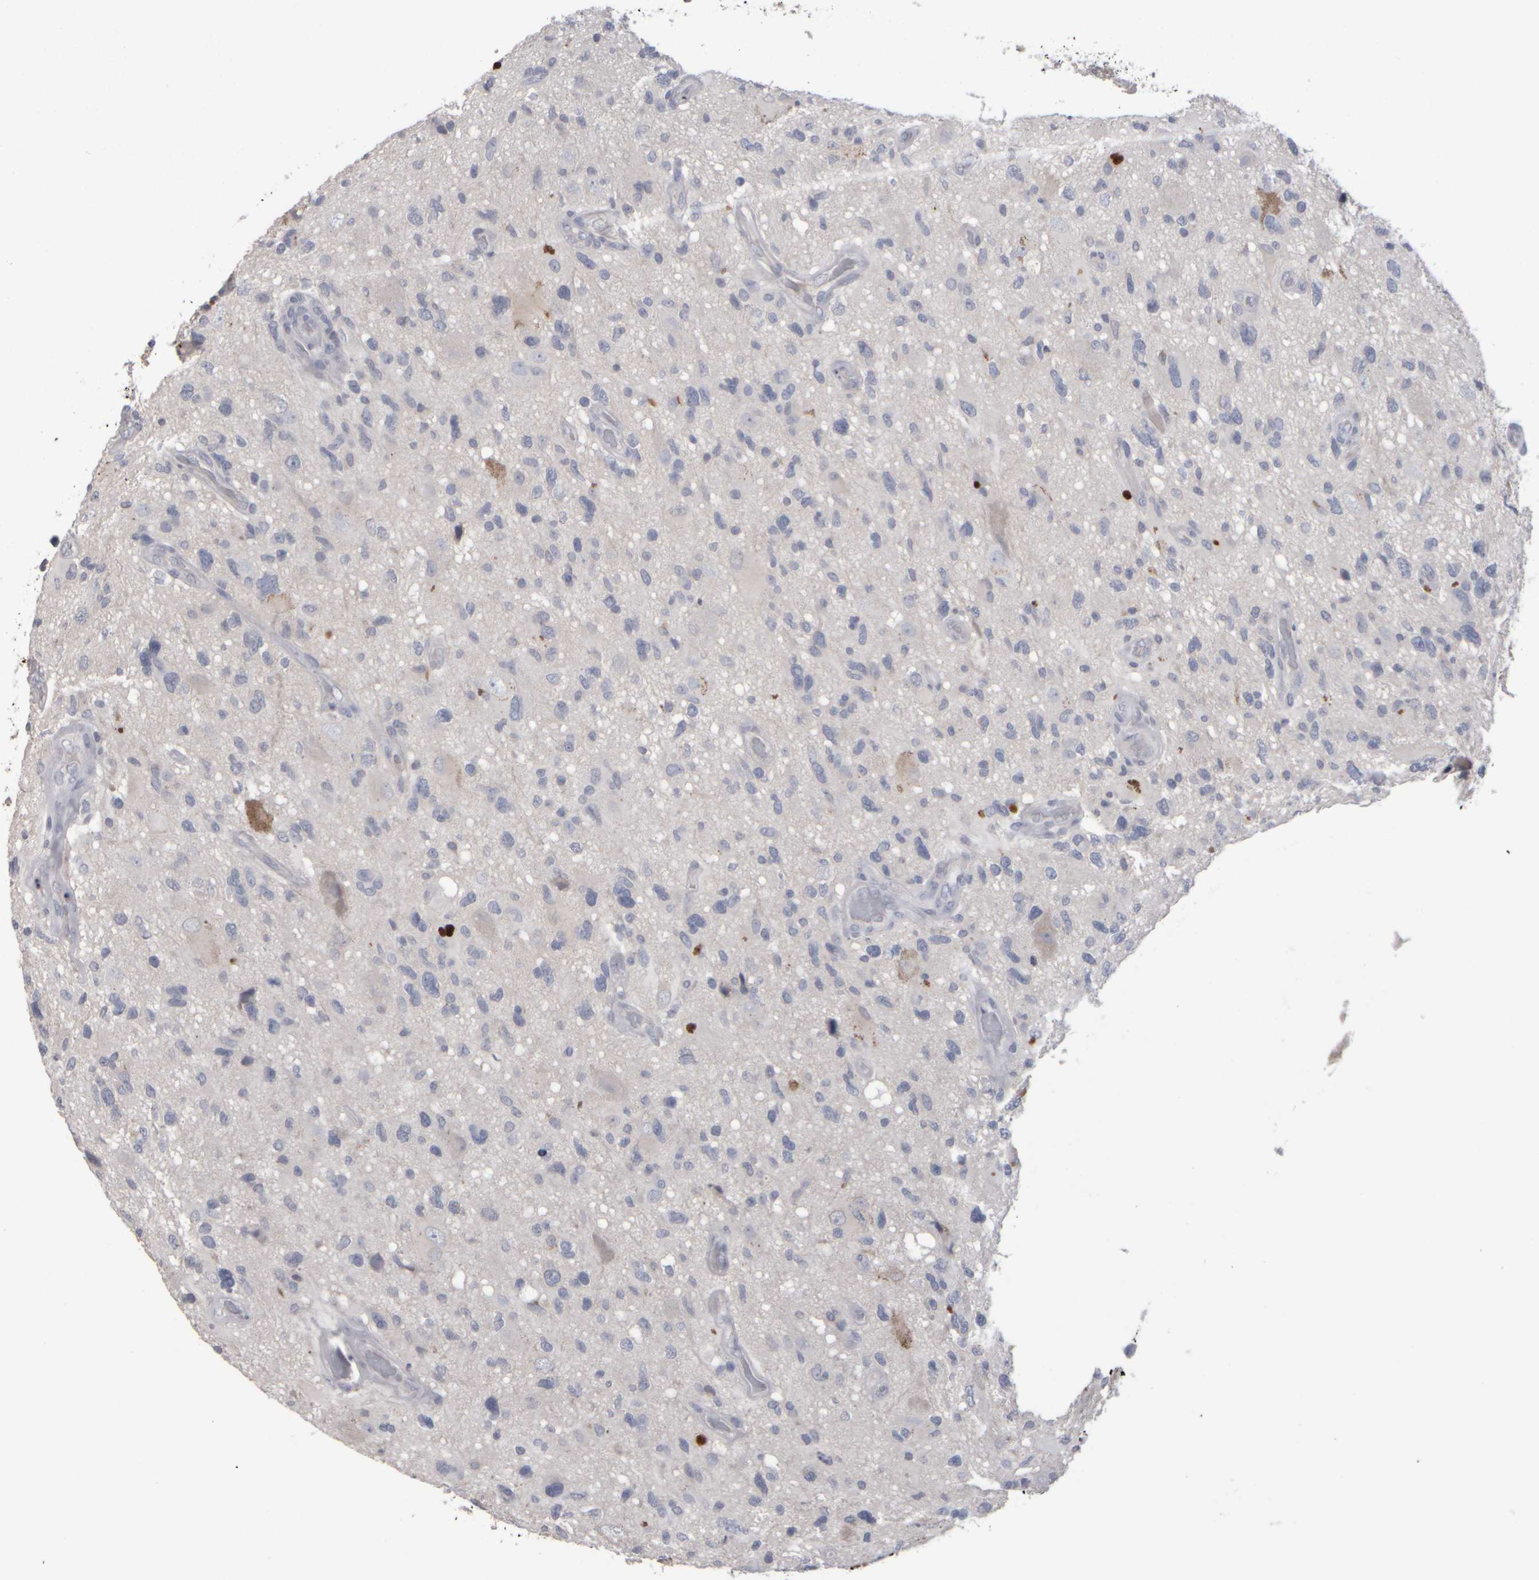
{"staining": {"intensity": "negative", "quantity": "none", "location": "none"}, "tissue": "glioma", "cell_type": "Tumor cells", "image_type": "cancer", "snomed": [{"axis": "morphology", "description": "Glioma, malignant, High grade"}, {"axis": "topography", "description": "Brain"}], "caption": "Tumor cells show no significant protein staining in malignant high-grade glioma. The staining was performed using DAB to visualize the protein expression in brown, while the nuclei were stained in blue with hematoxylin (Magnification: 20x).", "gene": "EPHX2", "patient": {"sex": "male", "age": 33}}